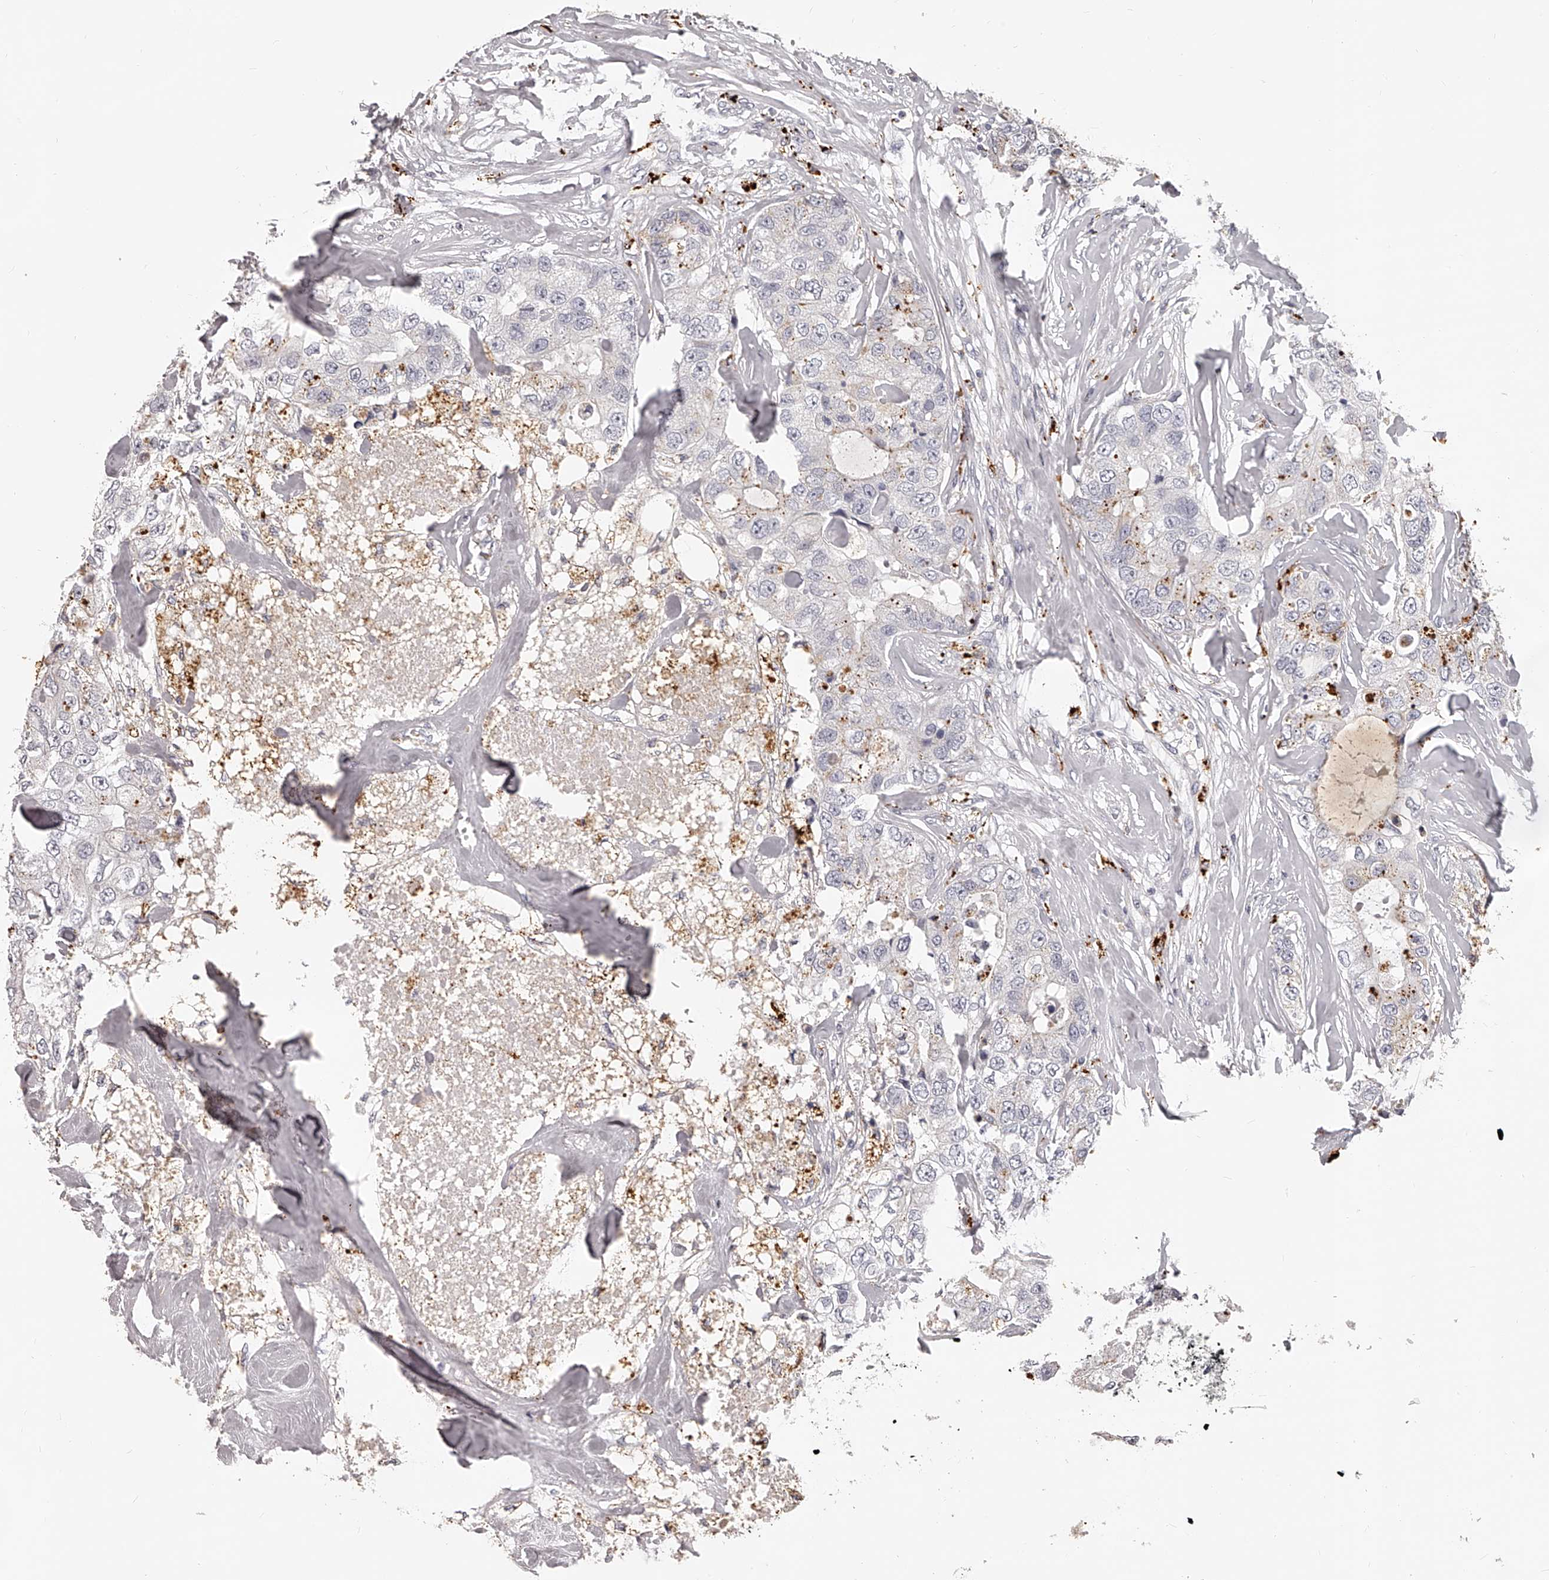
{"staining": {"intensity": "negative", "quantity": "none", "location": "none"}, "tissue": "breast cancer", "cell_type": "Tumor cells", "image_type": "cancer", "snomed": [{"axis": "morphology", "description": "Duct carcinoma"}, {"axis": "topography", "description": "Breast"}], "caption": "A photomicrograph of breast cancer stained for a protein demonstrates no brown staining in tumor cells.", "gene": "DMRT1", "patient": {"sex": "female", "age": 62}}